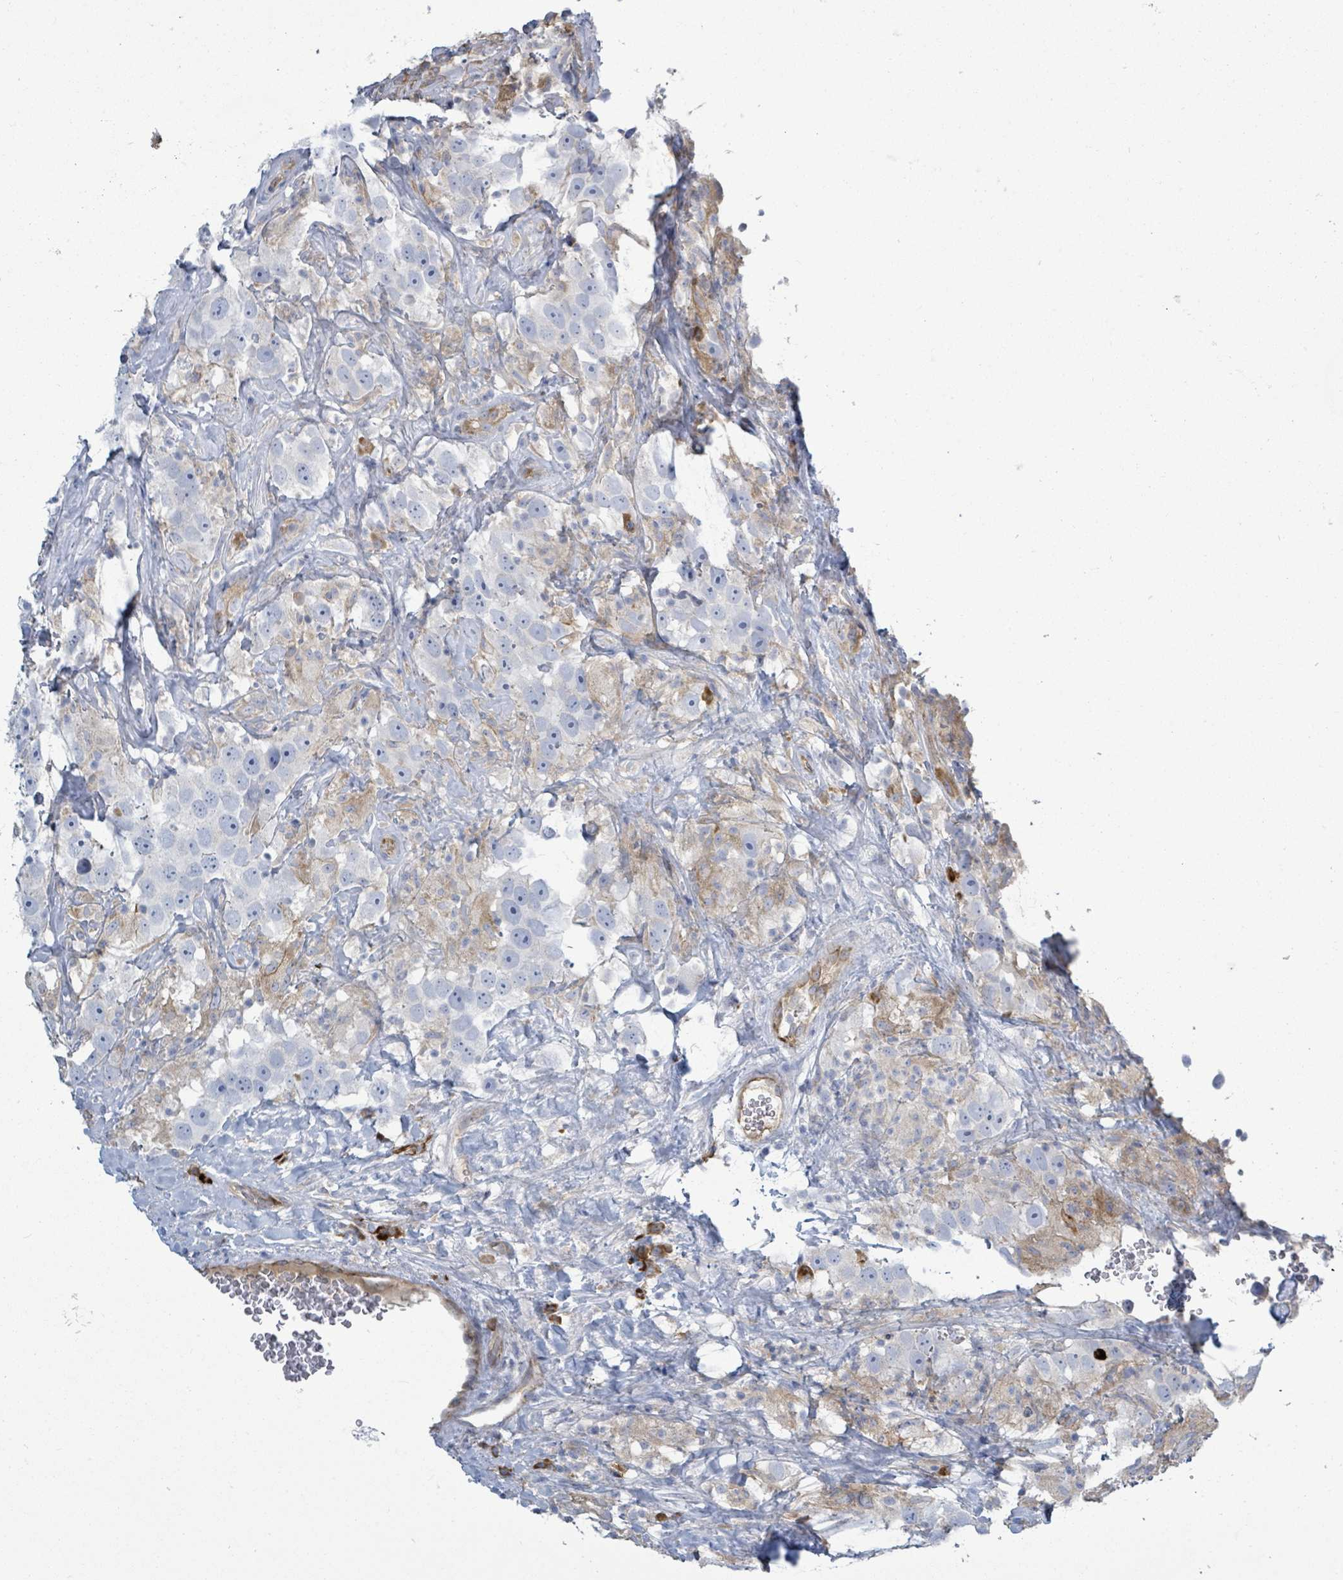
{"staining": {"intensity": "negative", "quantity": "none", "location": "none"}, "tissue": "testis cancer", "cell_type": "Tumor cells", "image_type": "cancer", "snomed": [{"axis": "morphology", "description": "Seminoma, NOS"}, {"axis": "topography", "description": "Testis"}], "caption": "Immunohistochemical staining of testis cancer (seminoma) displays no significant staining in tumor cells. (Immunohistochemistry (ihc), brightfield microscopy, high magnification).", "gene": "SIRPB1", "patient": {"sex": "male", "age": 49}}